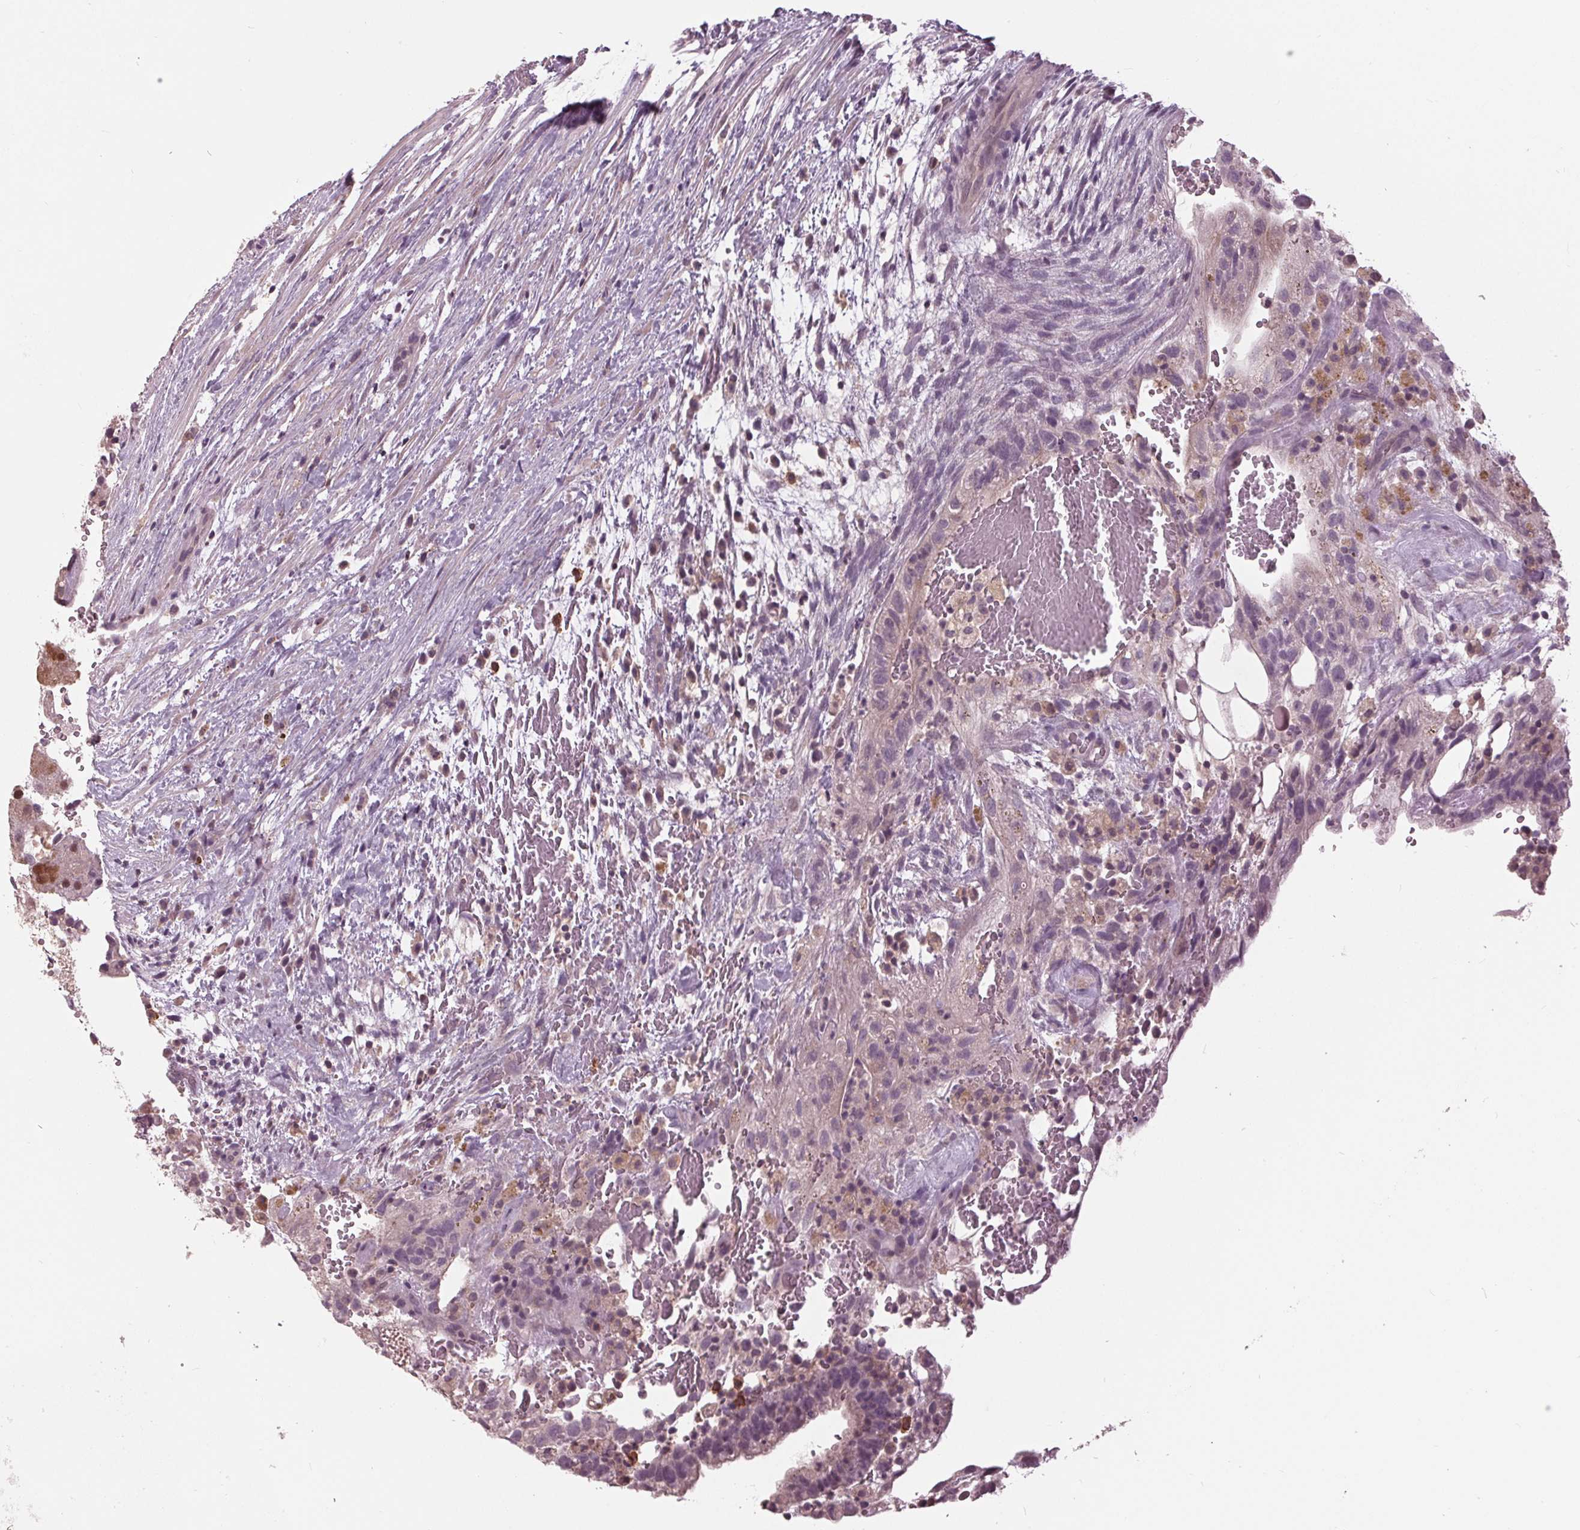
{"staining": {"intensity": "negative", "quantity": "none", "location": "none"}, "tissue": "testis cancer", "cell_type": "Tumor cells", "image_type": "cancer", "snomed": [{"axis": "morphology", "description": "Normal tissue, NOS"}, {"axis": "morphology", "description": "Carcinoma, Embryonal, NOS"}, {"axis": "topography", "description": "Testis"}], "caption": "High power microscopy photomicrograph of an immunohistochemistry (IHC) histopathology image of testis embryonal carcinoma, revealing no significant expression in tumor cells.", "gene": "SIGLEC6", "patient": {"sex": "male", "age": 32}}